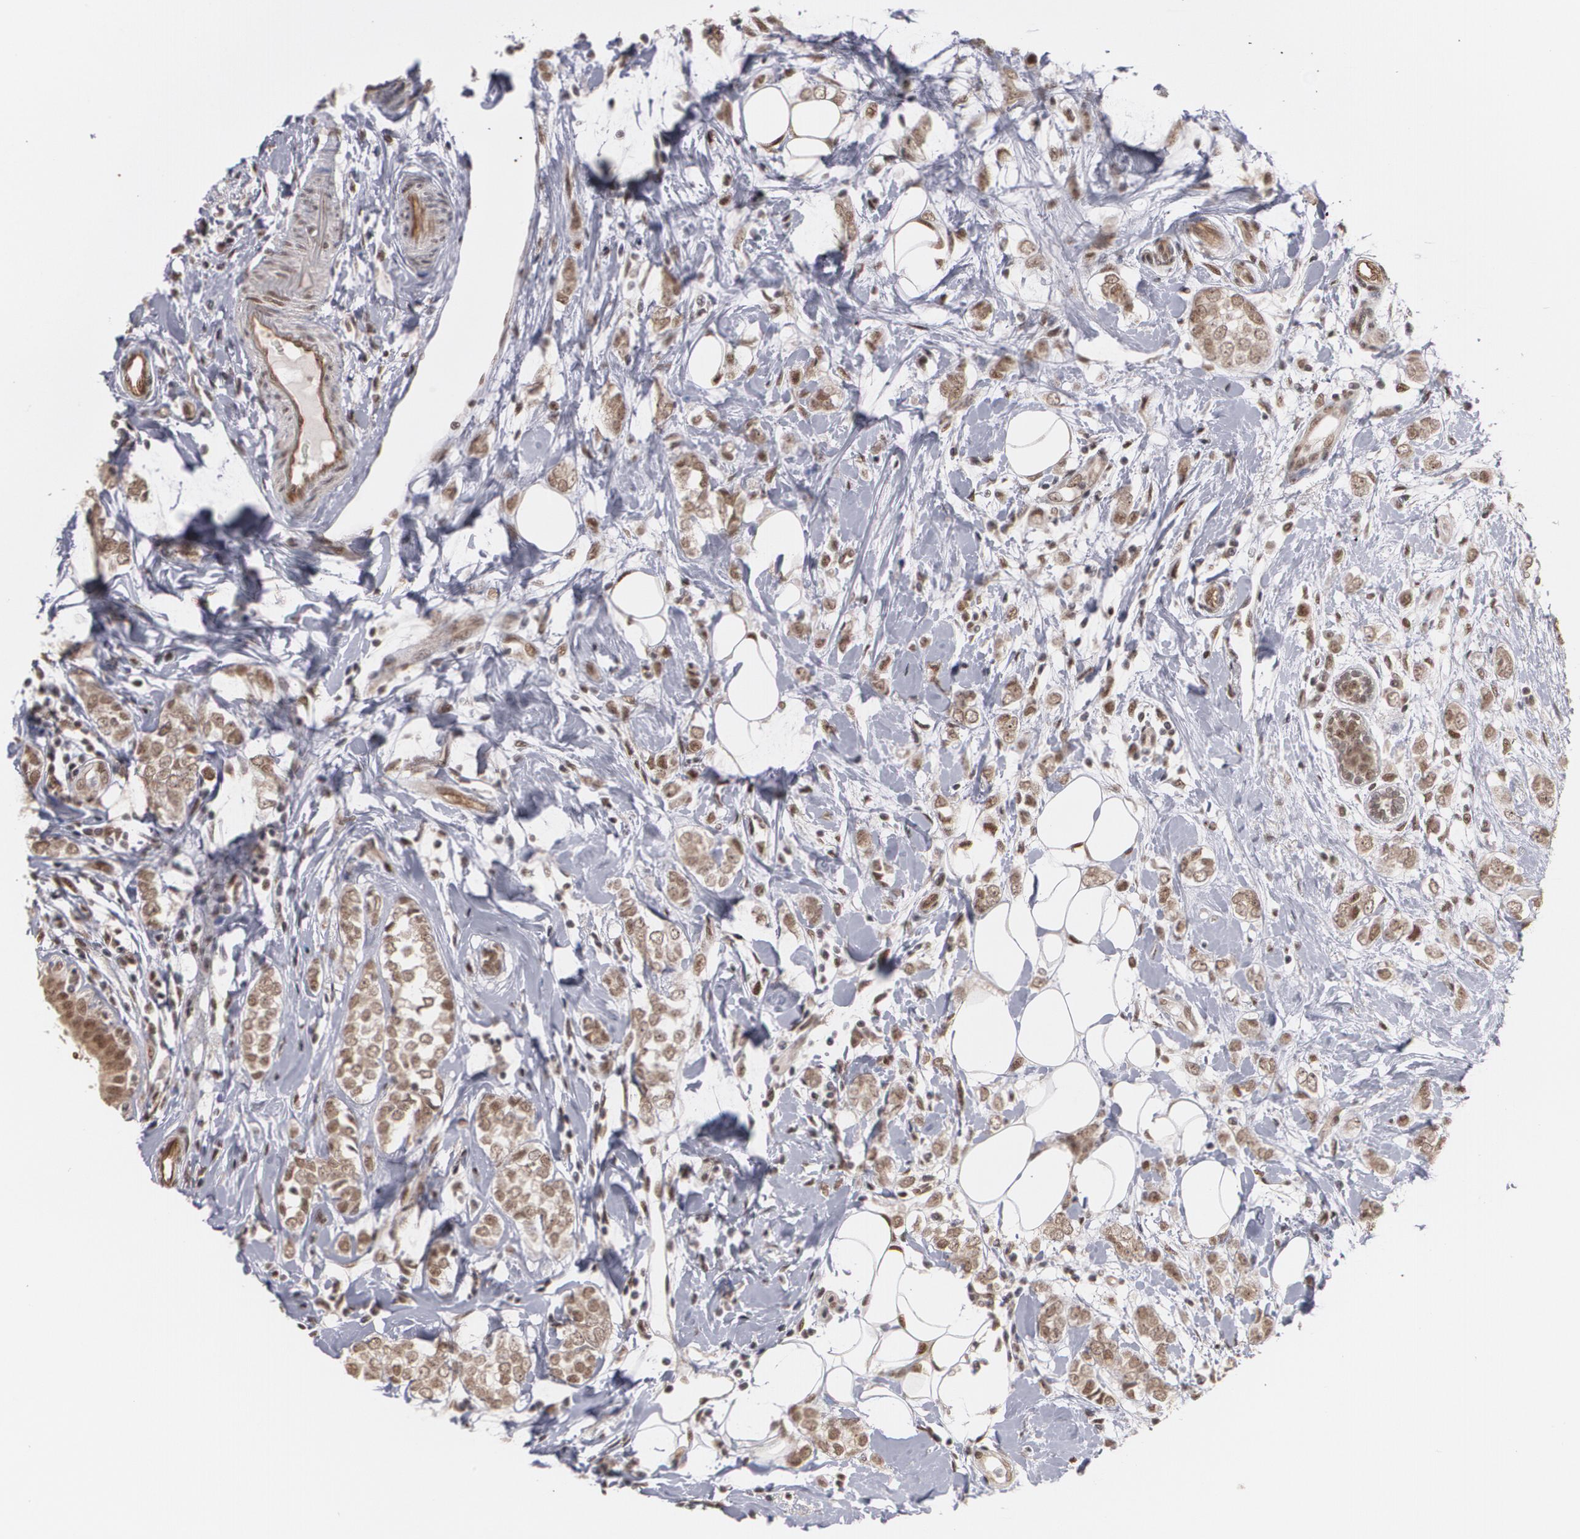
{"staining": {"intensity": "moderate", "quantity": ">75%", "location": "nuclear"}, "tissue": "breast cancer", "cell_type": "Tumor cells", "image_type": "cancer", "snomed": [{"axis": "morphology", "description": "Normal tissue, NOS"}, {"axis": "morphology", "description": "Lobular carcinoma"}, {"axis": "topography", "description": "Breast"}], "caption": "Human breast cancer stained with a brown dye demonstrates moderate nuclear positive expression in about >75% of tumor cells.", "gene": "ZNF75A", "patient": {"sex": "female", "age": 47}}